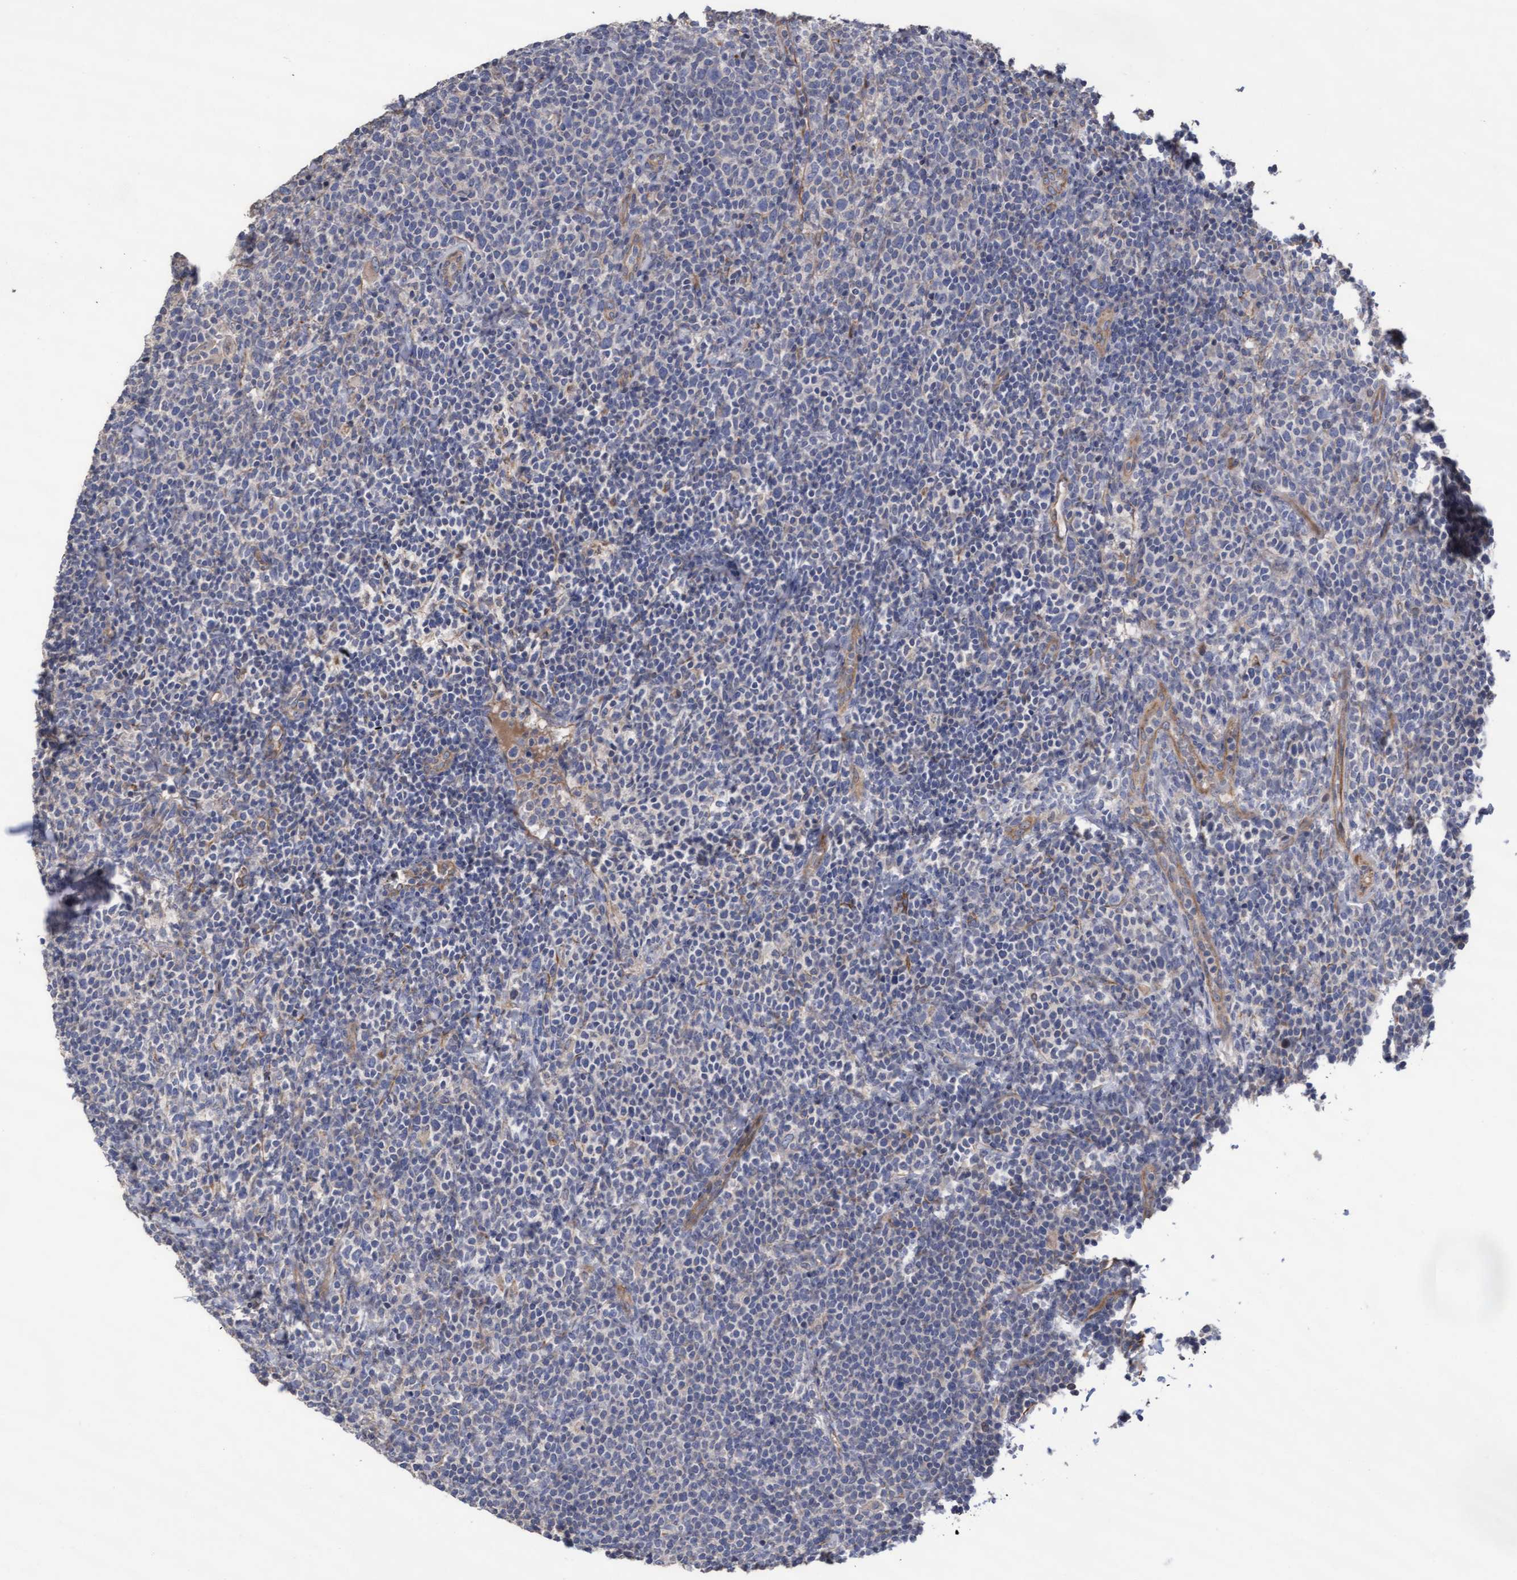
{"staining": {"intensity": "negative", "quantity": "none", "location": "none"}, "tissue": "lymphoma", "cell_type": "Tumor cells", "image_type": "cancer", "snomed": [{"axis": "morphology", "description": "Malignant lymphoma, non-Hodgkin's type, High grade"}, {"axis": "topography", "description": "Lymph node"}], "caption": "The immunohistochemistry (IHC) micrograph has no significant positivity in tumor cells of high-grade malignant lymphoma, non-Hodgkin's type tissue.", "gene": "KRT24", "patient": {"sex": "male", "age": 61}}